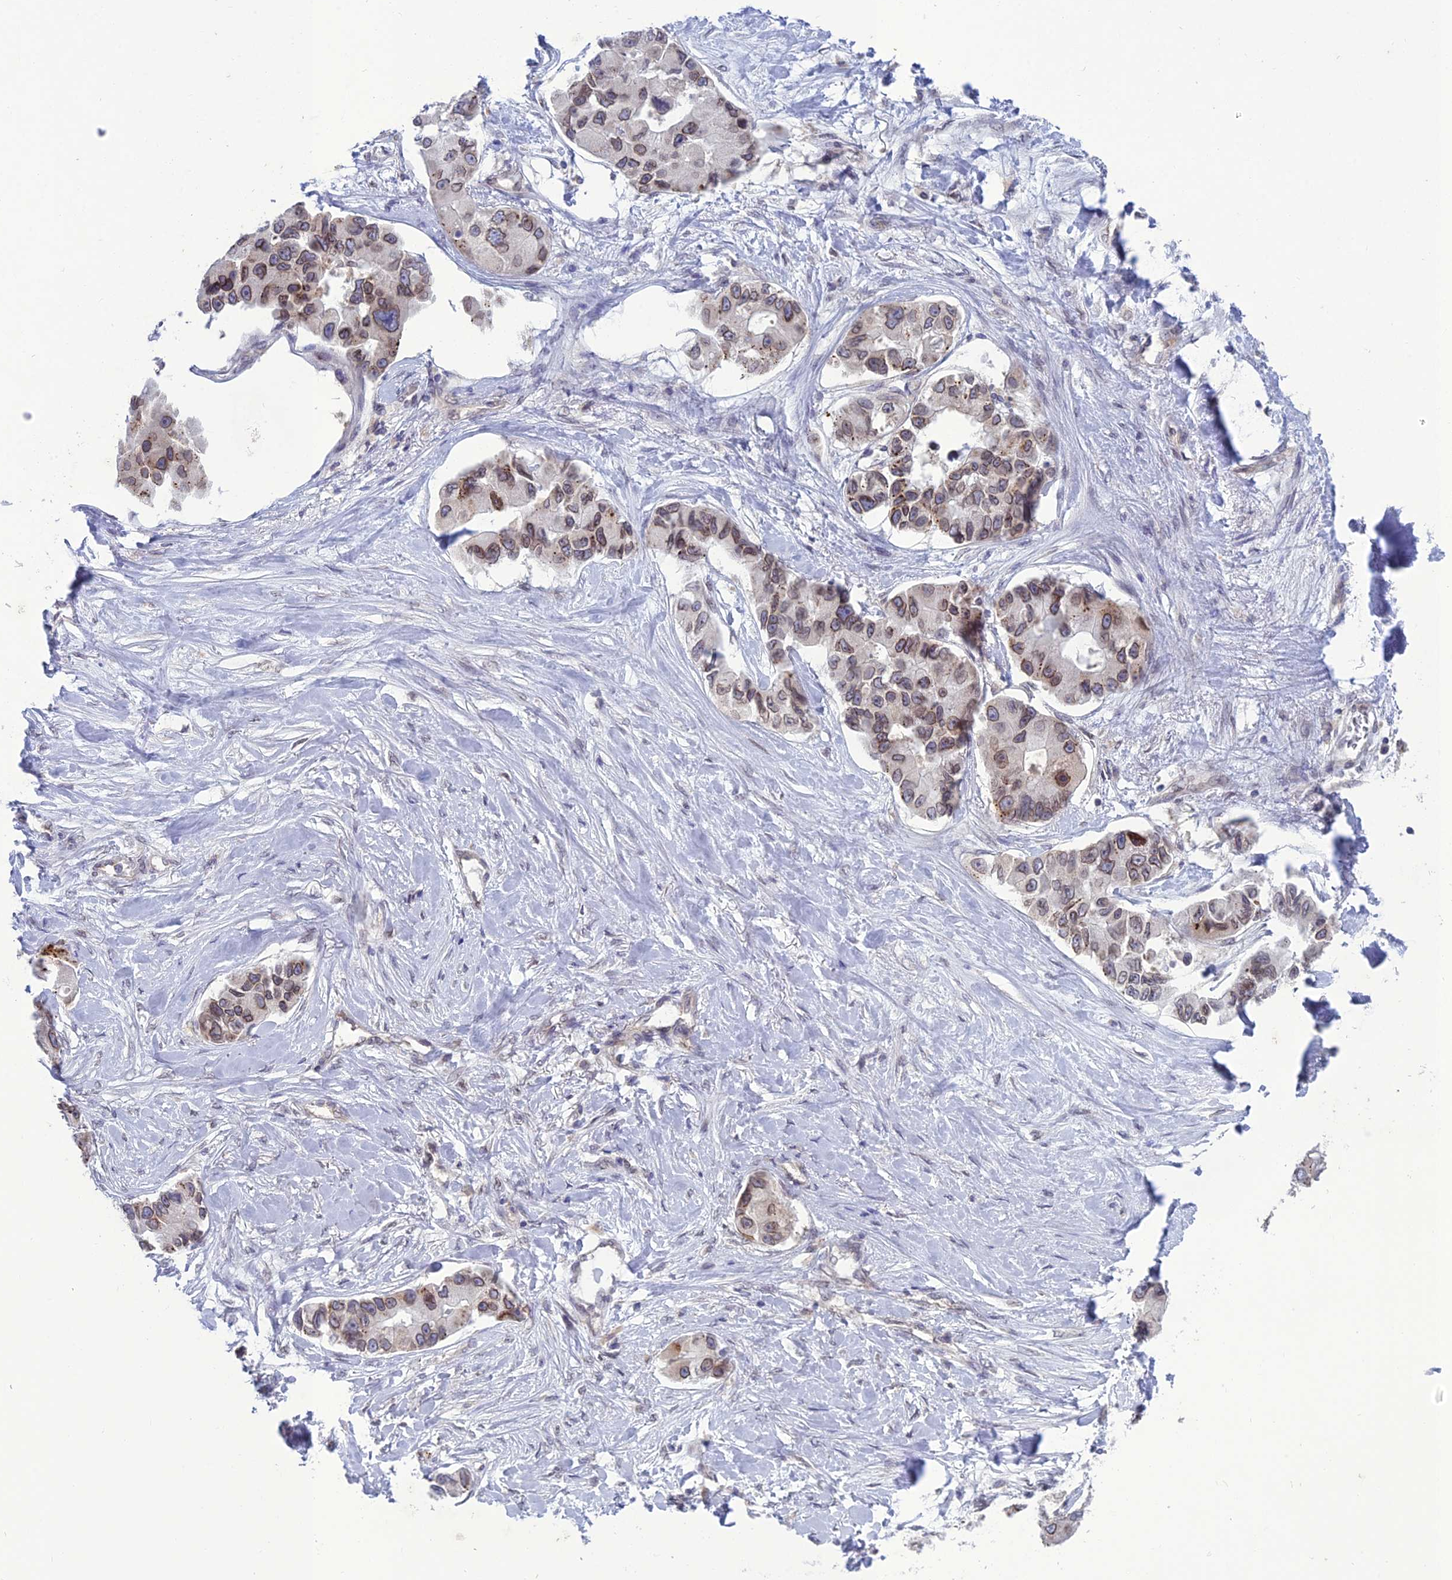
{"staining": {"intensity": "moderate", "quantity": ">75%", "location": "cytoplasmic/membranous,nuclear"}, "tissue": "lung cancer", "cell_type": "Tumor cells", "image_type": "cancer", "snomed": [{"axis": "morphology", "description": "Adenocarcinoma, NOS"}, {"axis": "topography", "description": "Lung"}], "caption": "There is medium levels of moderate cytoplasmic/membranous and nuclear expression in tumor cells of lung cancer, as demonstrated by immunohistochemical staining (brown color).", "gene": "WDR46", "patient": {"sex": "female", "age": 54}}